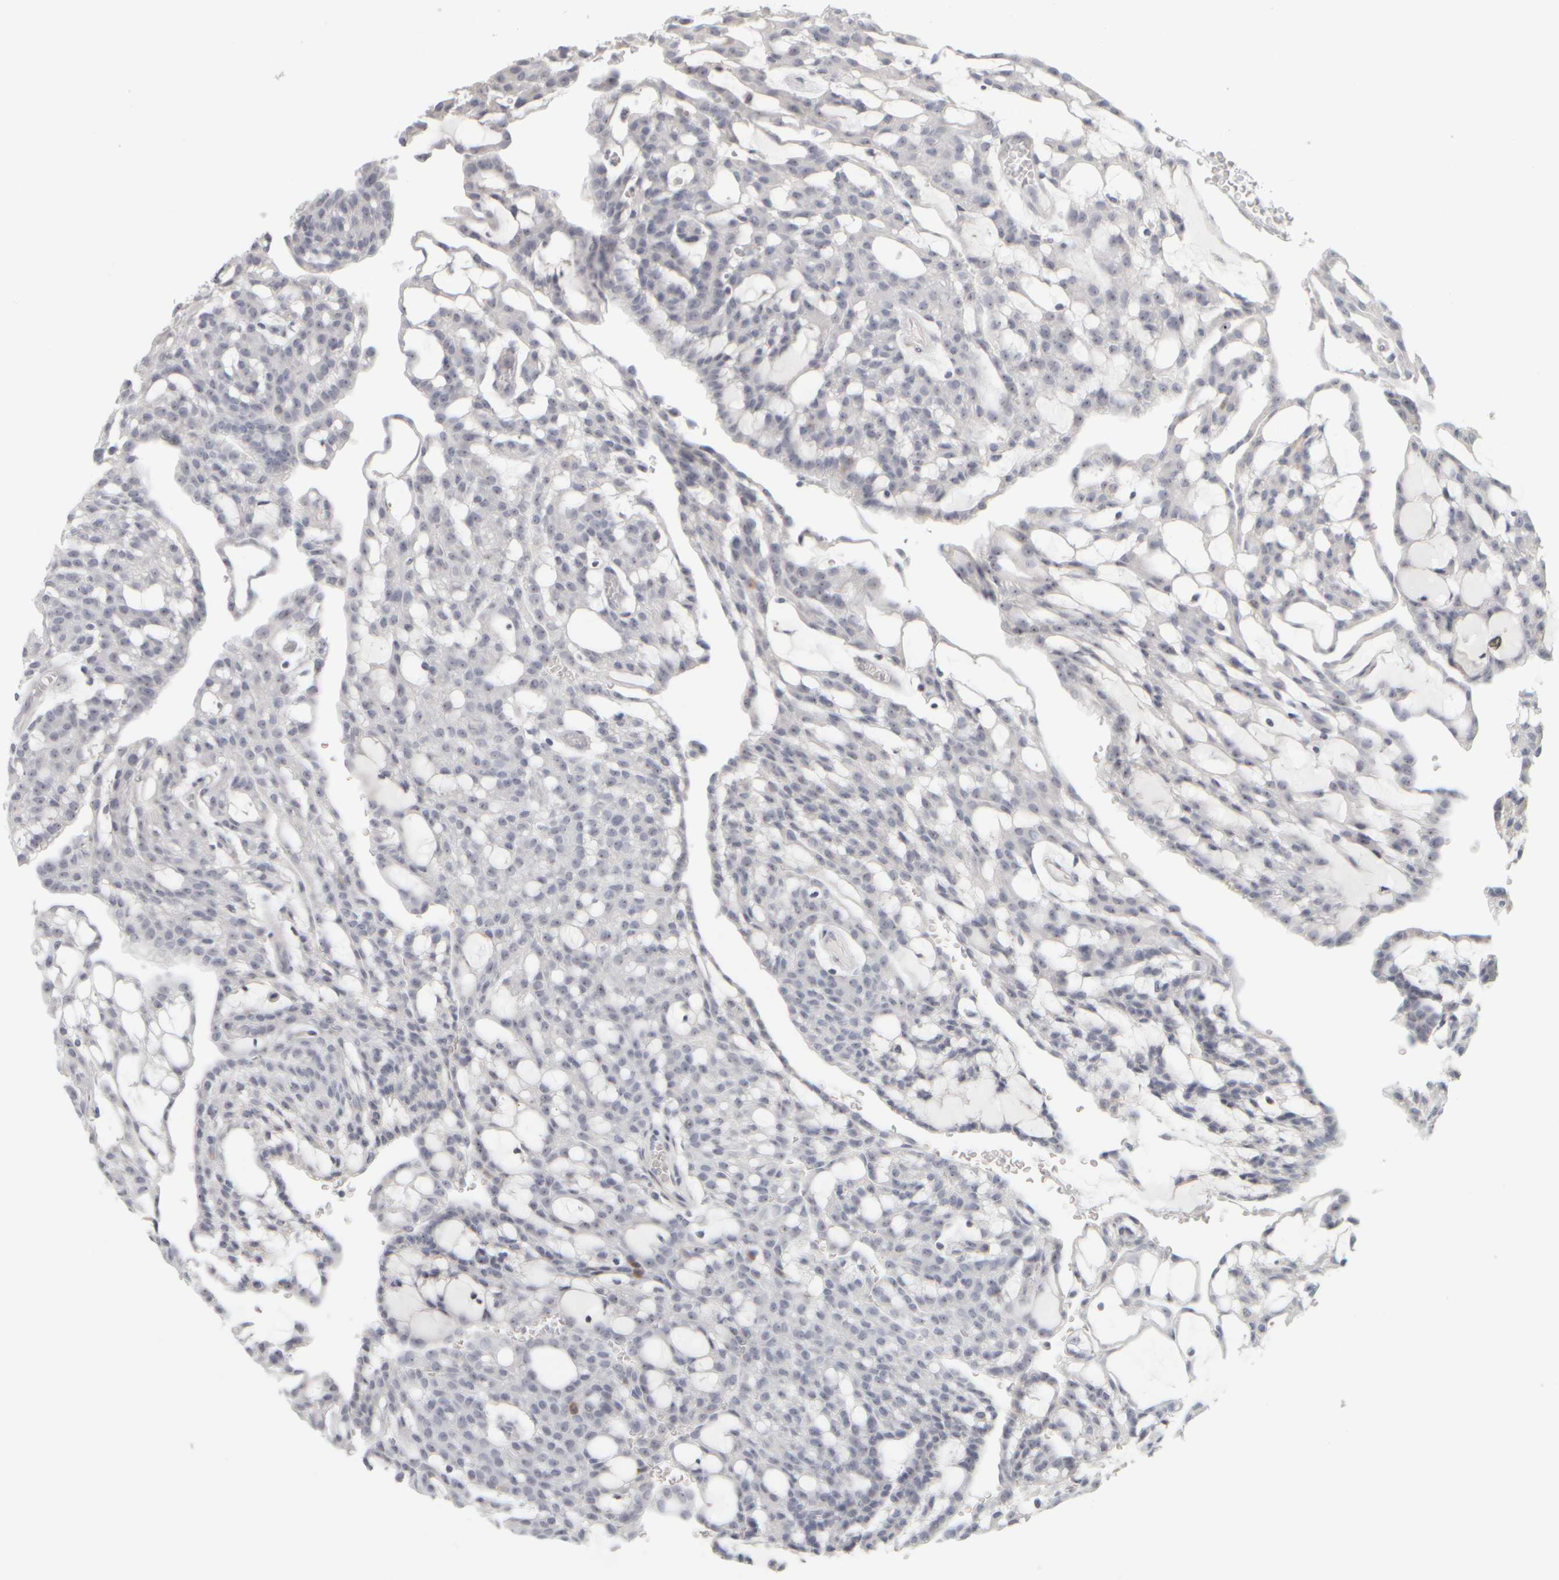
{"staining": {"intensity": "moderate", "quantity": "<25%", "location": "nuclear"}, "tissue": "renal cancer", "cell_type": "Tumor cells", "image_type": "cancer", "snomed": [{"axis": "morphology", "description": "Adenocarcinoma, NOS"}, {"axis": "topography", "description": "Kidney"}], "caption": "A histopathology image of human renal cancer stained for a protein demonstrates moderate nuclear brown staining in tumor cells.", "gene": "DCXR", "patient": {"sex": "male", "age": 63}}